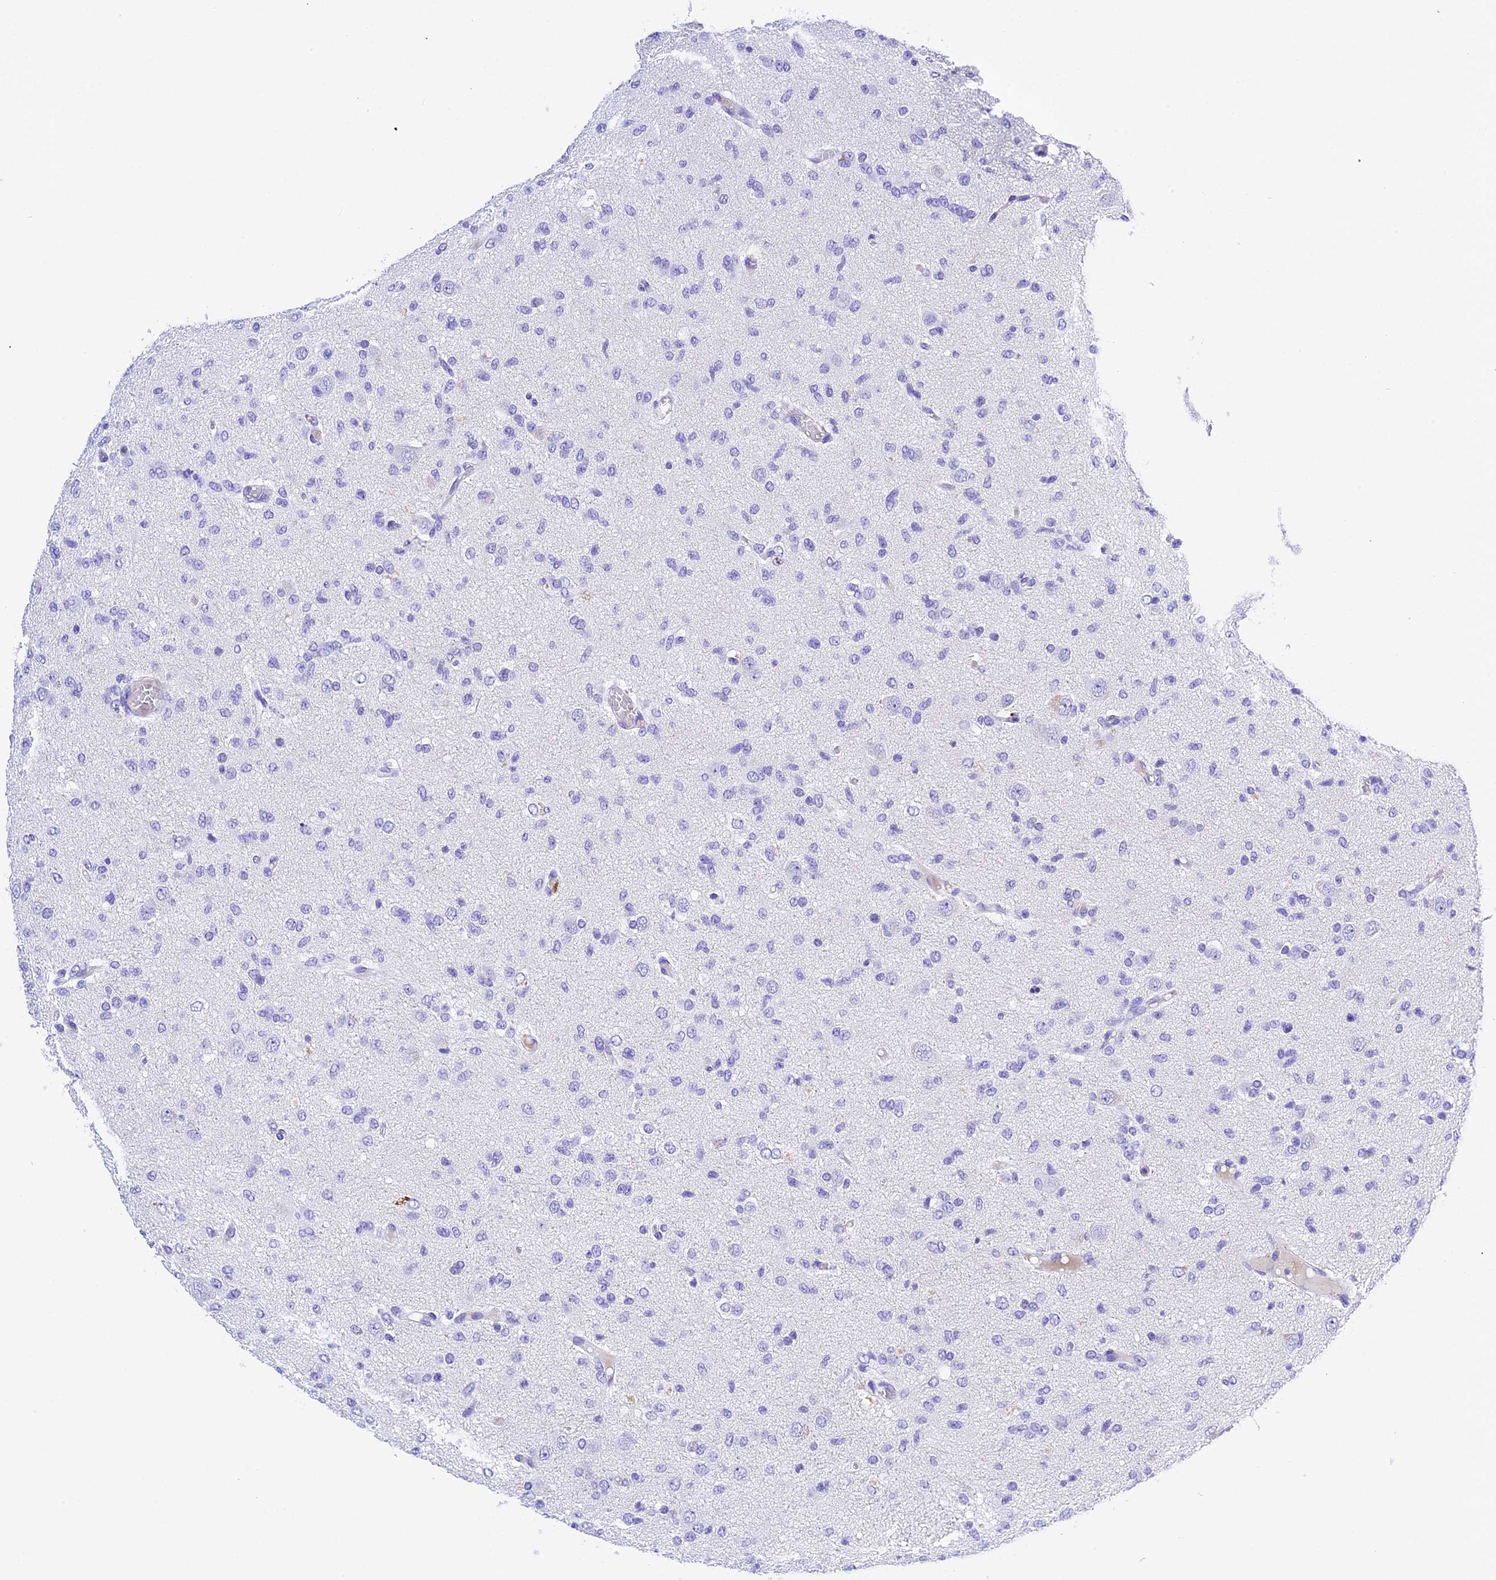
{"staining": {"intensity": "negative", "quantity": "none", "location": "none"}, "tissue": "glioma", "cell_type": "Tumor cells", "image_type": "cancer", "snomed": [{"axis": "morphology", "description": "Glioma, malignant, High grade"}, {"axis": "topography", "description": "Brain"}], "caption": "Tumor cells show no significant protein staining in glioma.", "gene": "PSG11", "patient": {"sex": "female", "age": 59}}